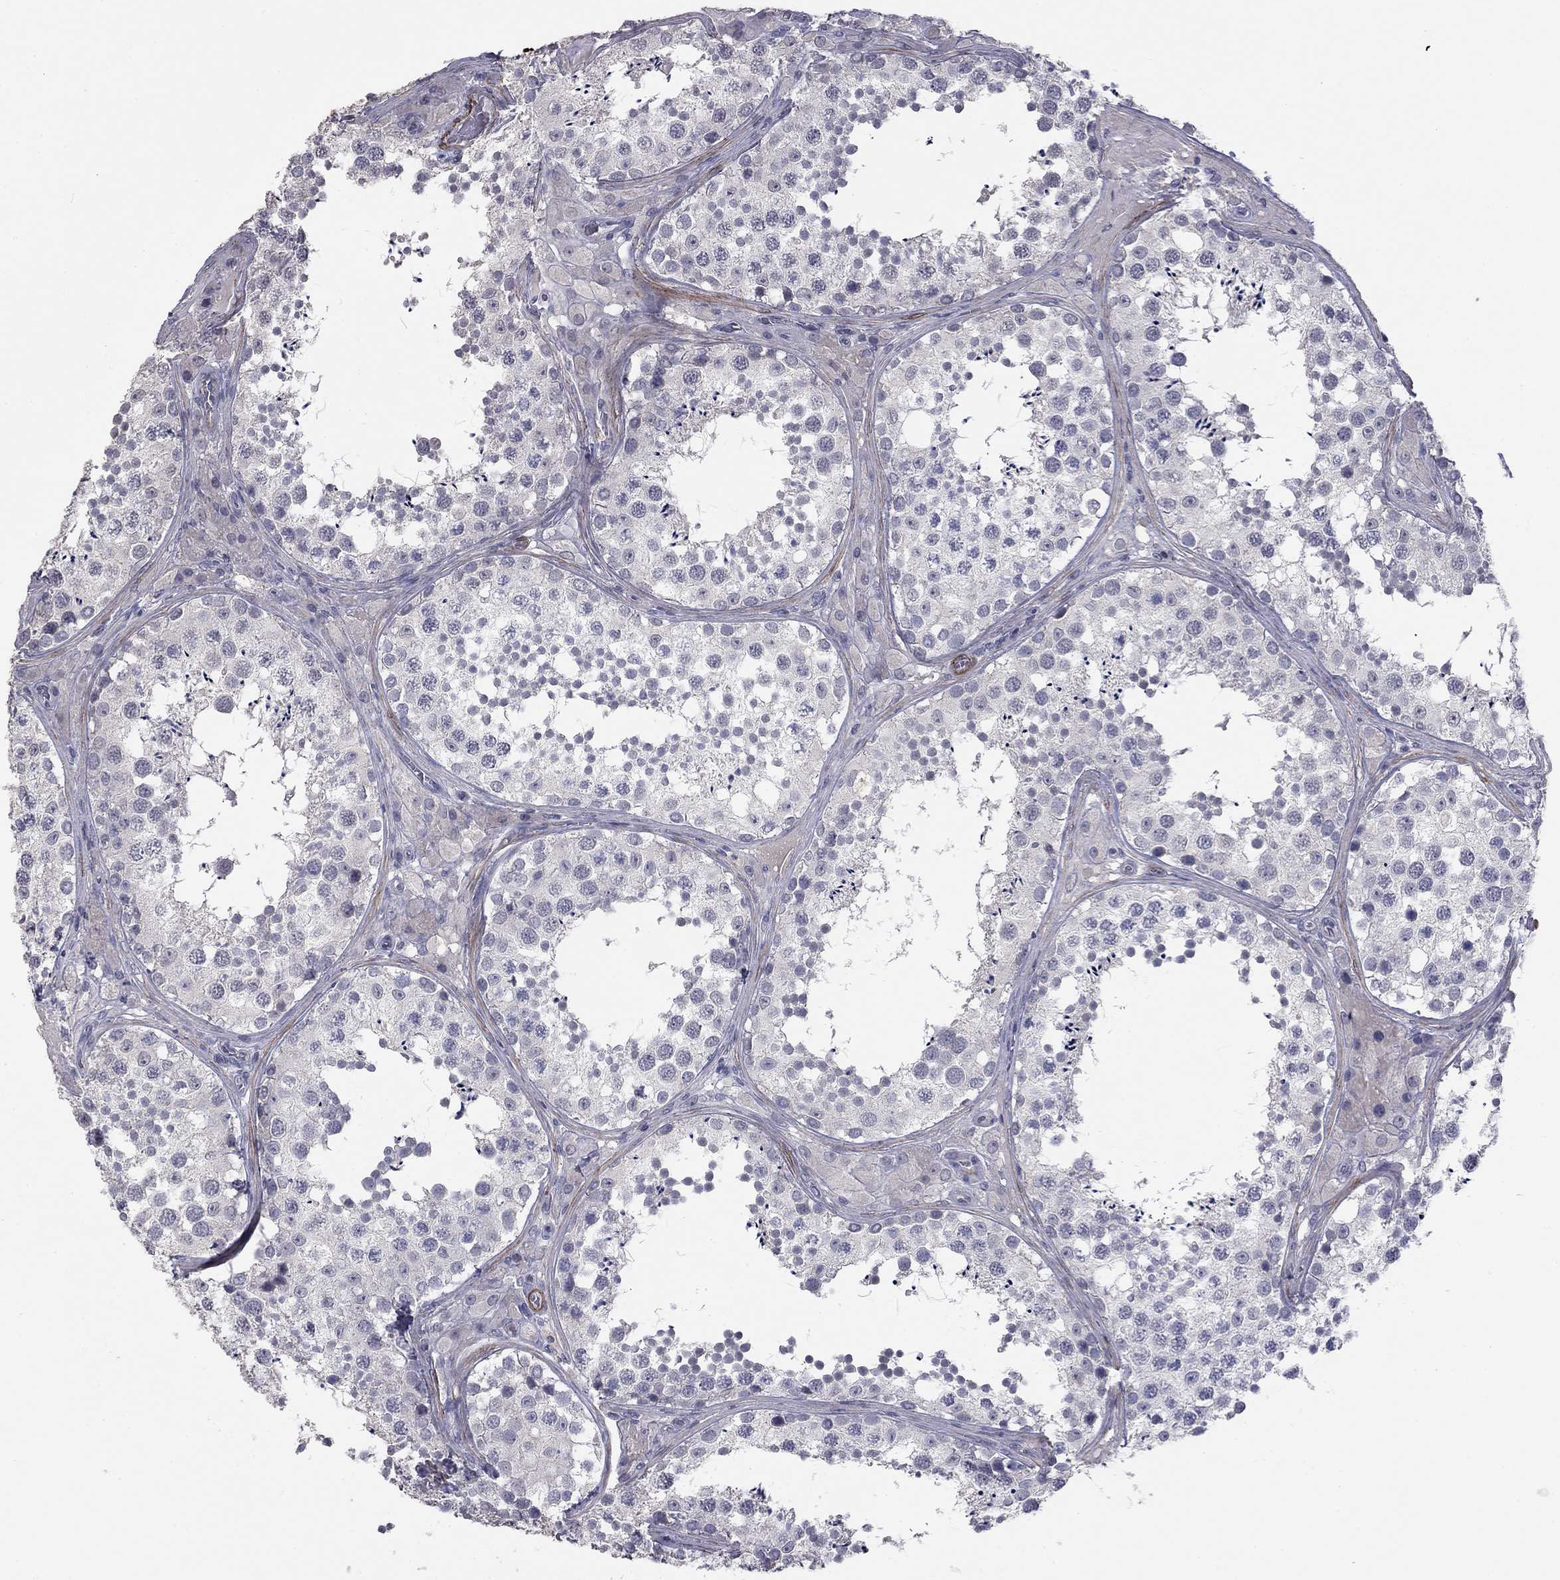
{"staining": {"intensity": "negative", "quantity": "none", "location": "none"}, "tissue": "testis", "cell_type": "Cells in seminiferous ducts", "image_type": "normal", "snomed": [{"axis": "morphology", "description": "Normal tissue, NOS"}, {"axis": "topography", "description": "Testis"}], "caption": "Immunohistochemistry (IHC) of normal testis exhibits no positivity in cells in seminiferous ducts.", "gene": "IP6K3", "patient": {"sex": "male", "age": 34}}